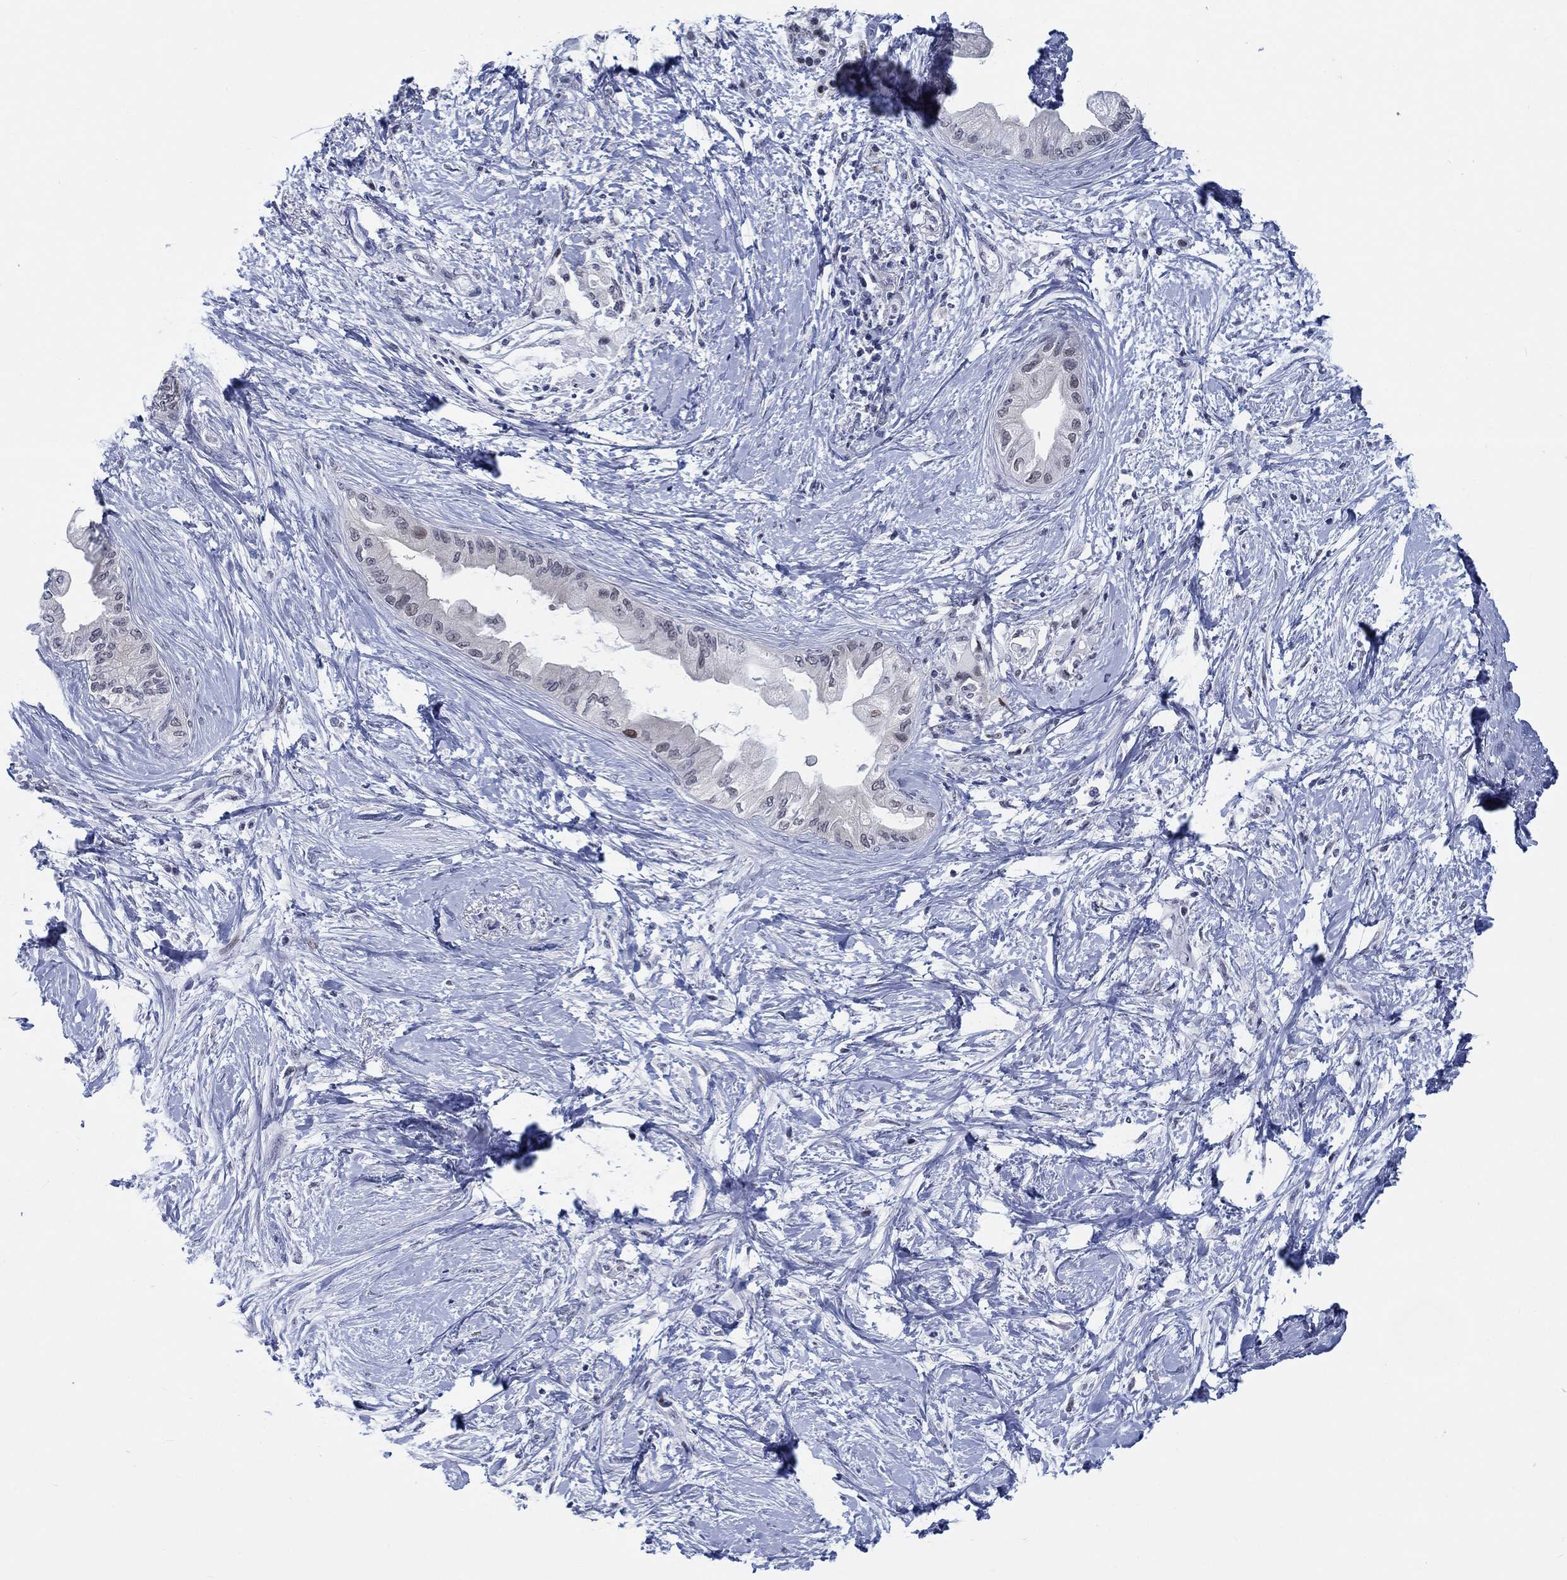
{"staining": {"intensity": "negative", "quantity": "none", "location": "none"}, "tissue": "pancreatic cancer", "cell_type": "Tumor cells", "image_type": "cancer", "snomed": [{"axis": "morphology", "description": "Normal tissue, NOS"}, {"axis": "morphology", "description": "Adenocarcinoma, NOS"}, {"axis": "topography", "description": "Pancreas"}, {"axis": "topography", "description": "Duodenum"}], "caption": "Adenocarcinoma (pancreatic) was stained to show a protein in brown. There is no significant staining in tumor cells.", "gene": "NEU3", "patient": {"sex": "female", "age": 60}}